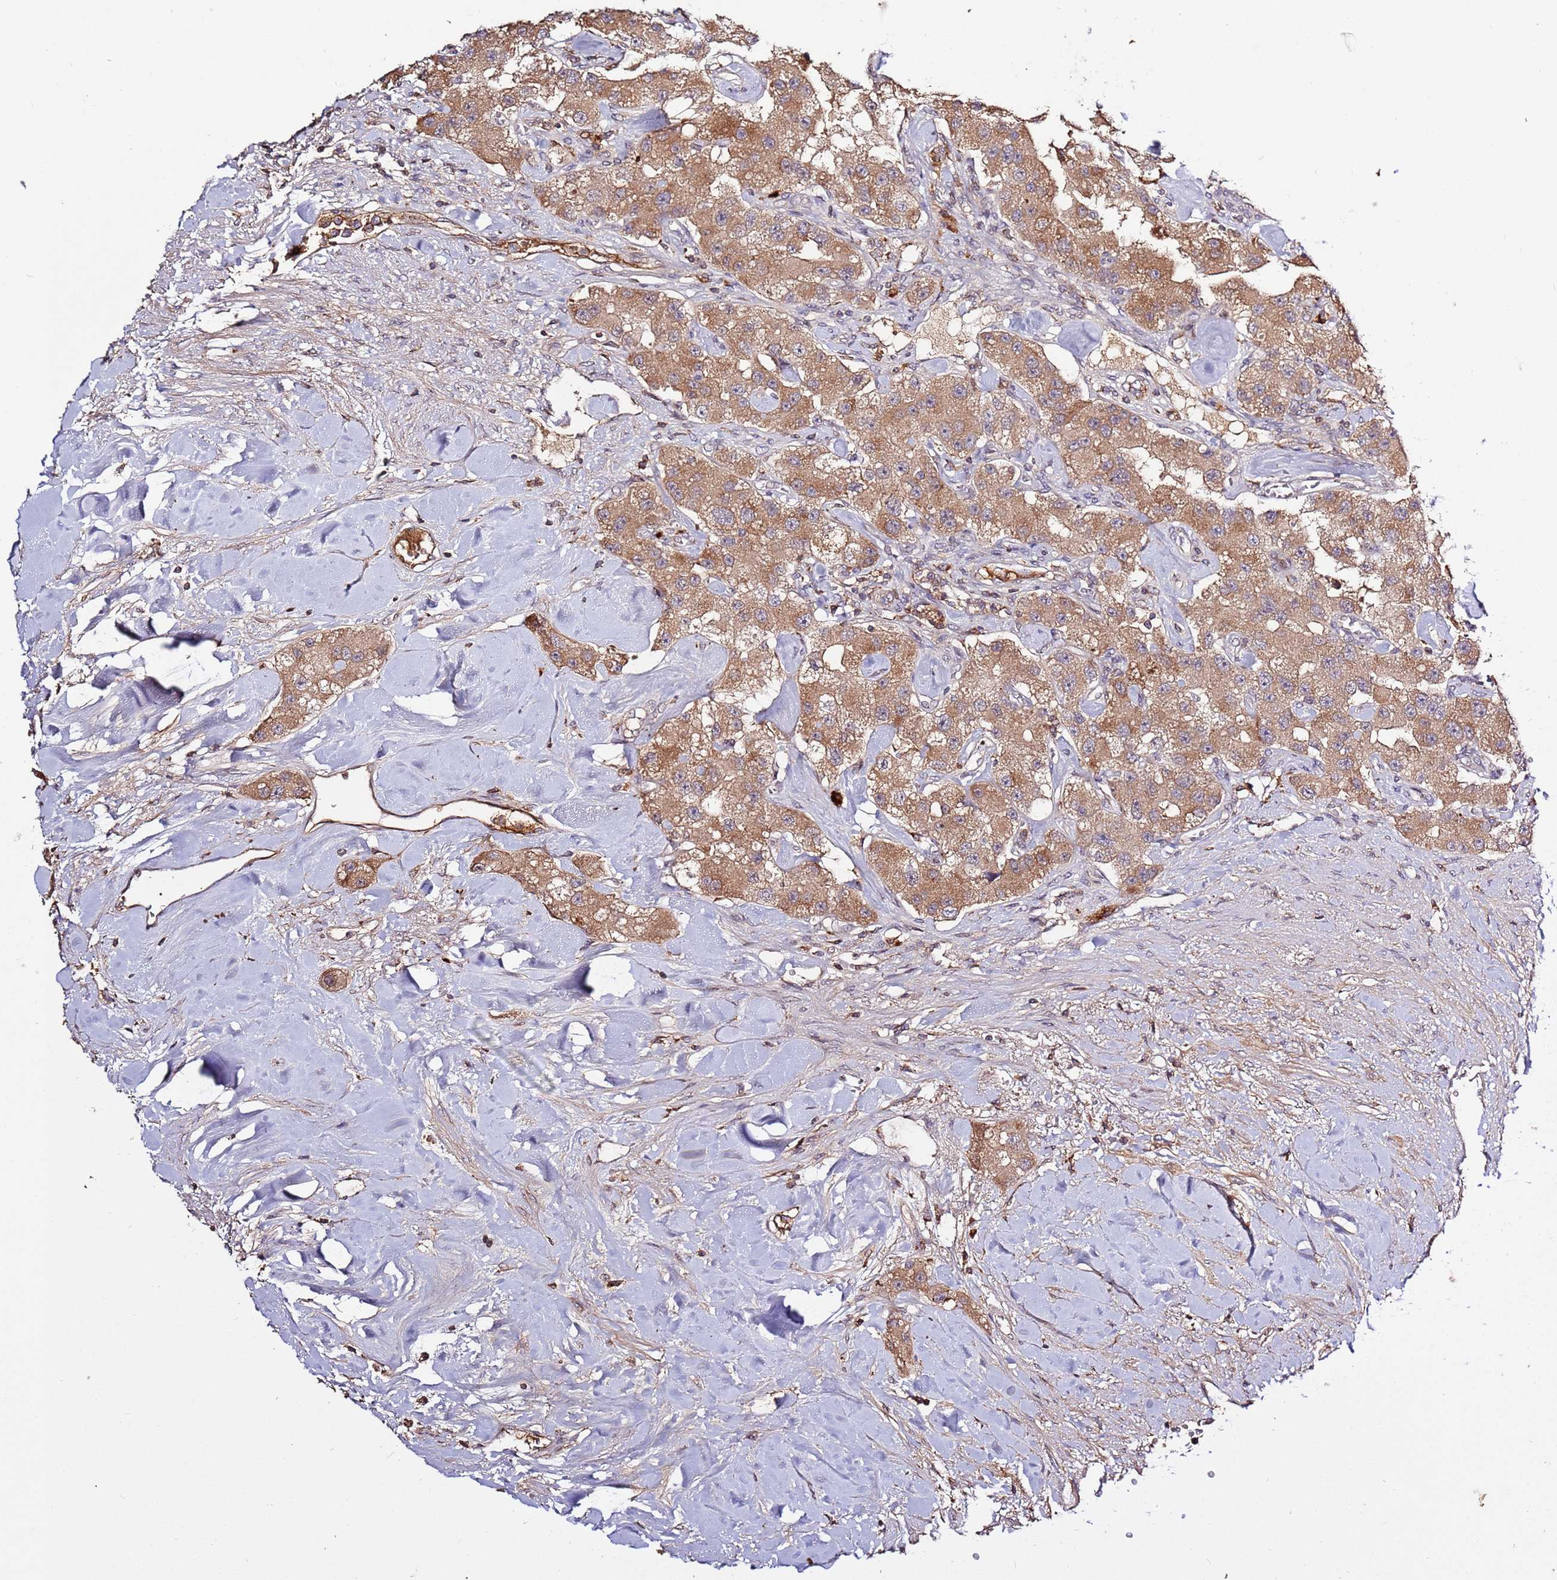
{"staining": {"intensity": "moderate", "quantity": ">75%", "location": "cytoplasmic/membranous"}, "tissue": "carcinoid", "cell_type": "Tumor cells", "image_type": "cancer", "snomed": [{"axis": "morphology", "description": "Carcinoid, malignant, NOS"}, {"axis": "topography", "description": "Pancreas"}], "caption": "Immunohistochemical staining of malignant carcinoid reveals medium levels of moderate cytoplasmic/membranous protein positivity in about >75% of tumor cells.", "gene": "ZNF624", "patient": {"sex": "male", "age": 41}}